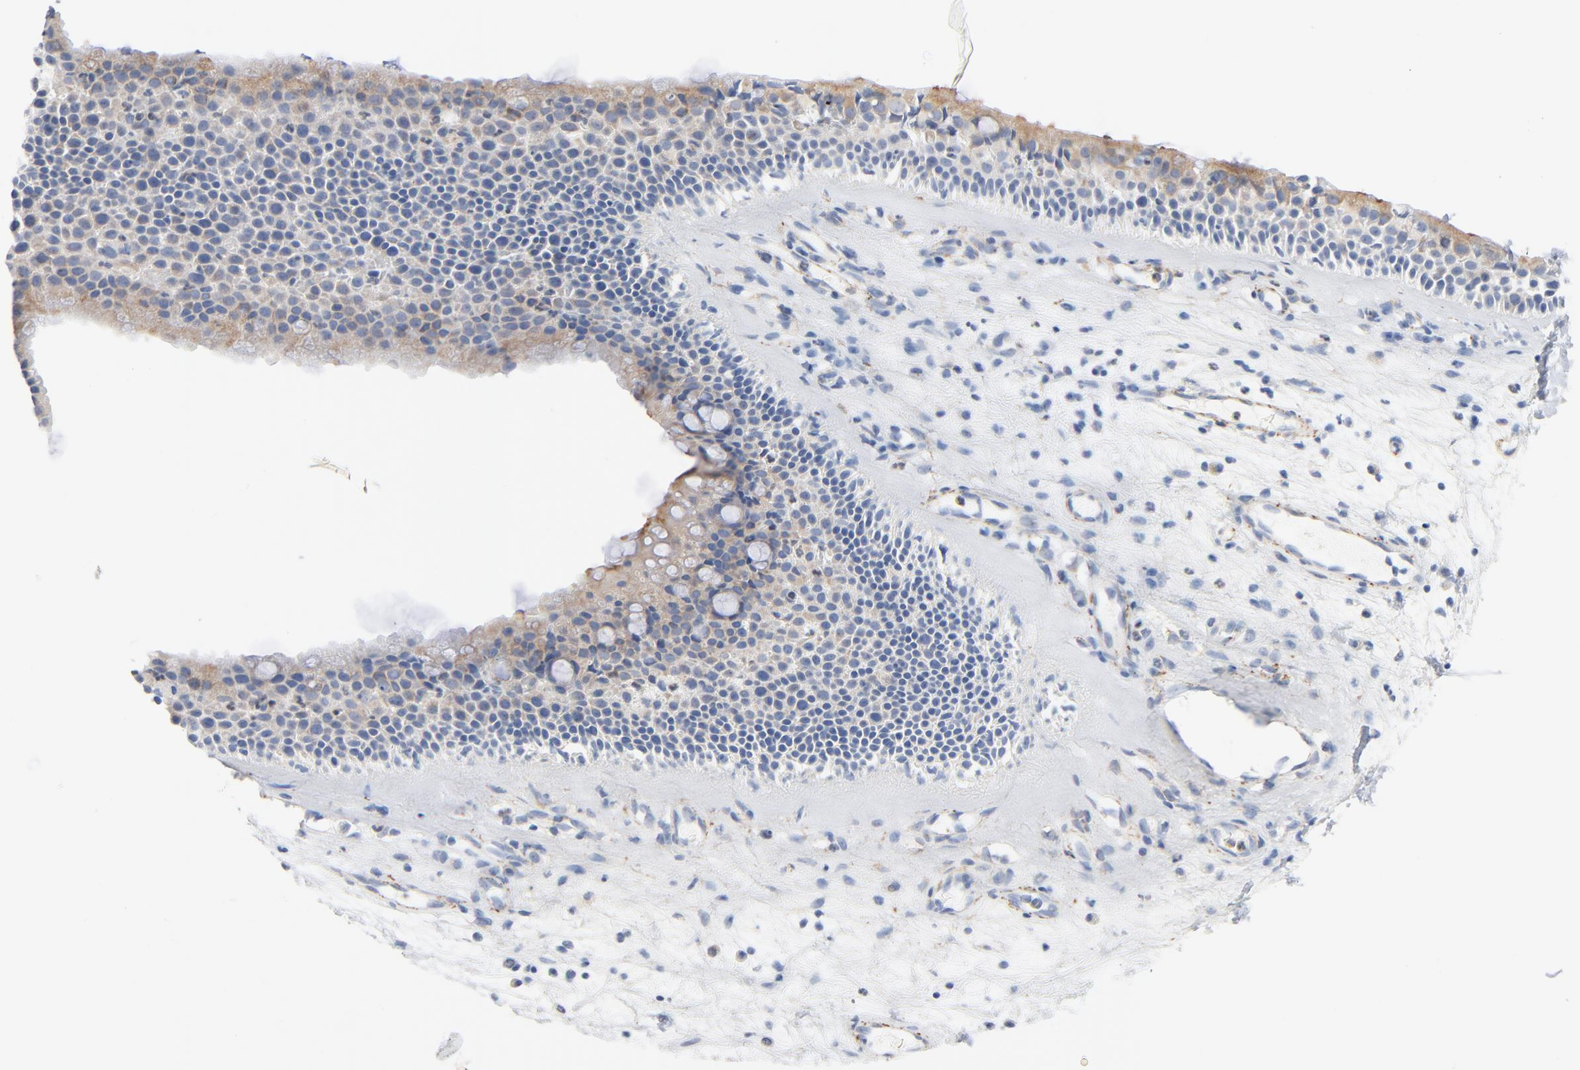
{"staining": {"intensity": "weak", "quantity": "25%-75%", "location": "cytoplasmic/membranous"}, "tissue": "nasopharynx", "cell_type": "Respiratory epithelial cells", "image_type": "normal", "snomed": [{"axis": "morphology", "description": "Normal tissue, NOS"}, {"axis": "topography", "description": "Nasopharynx"}], "caption": "This is a photomicrograph of immunohistochemistry (IHC) staining of normal nasopharynx, which shows weak expression in the cytoplasmic/membranous of respiratory epithelial cells.", "gene": "IFT43", "patient": {"sex": "female", "age": 78}}